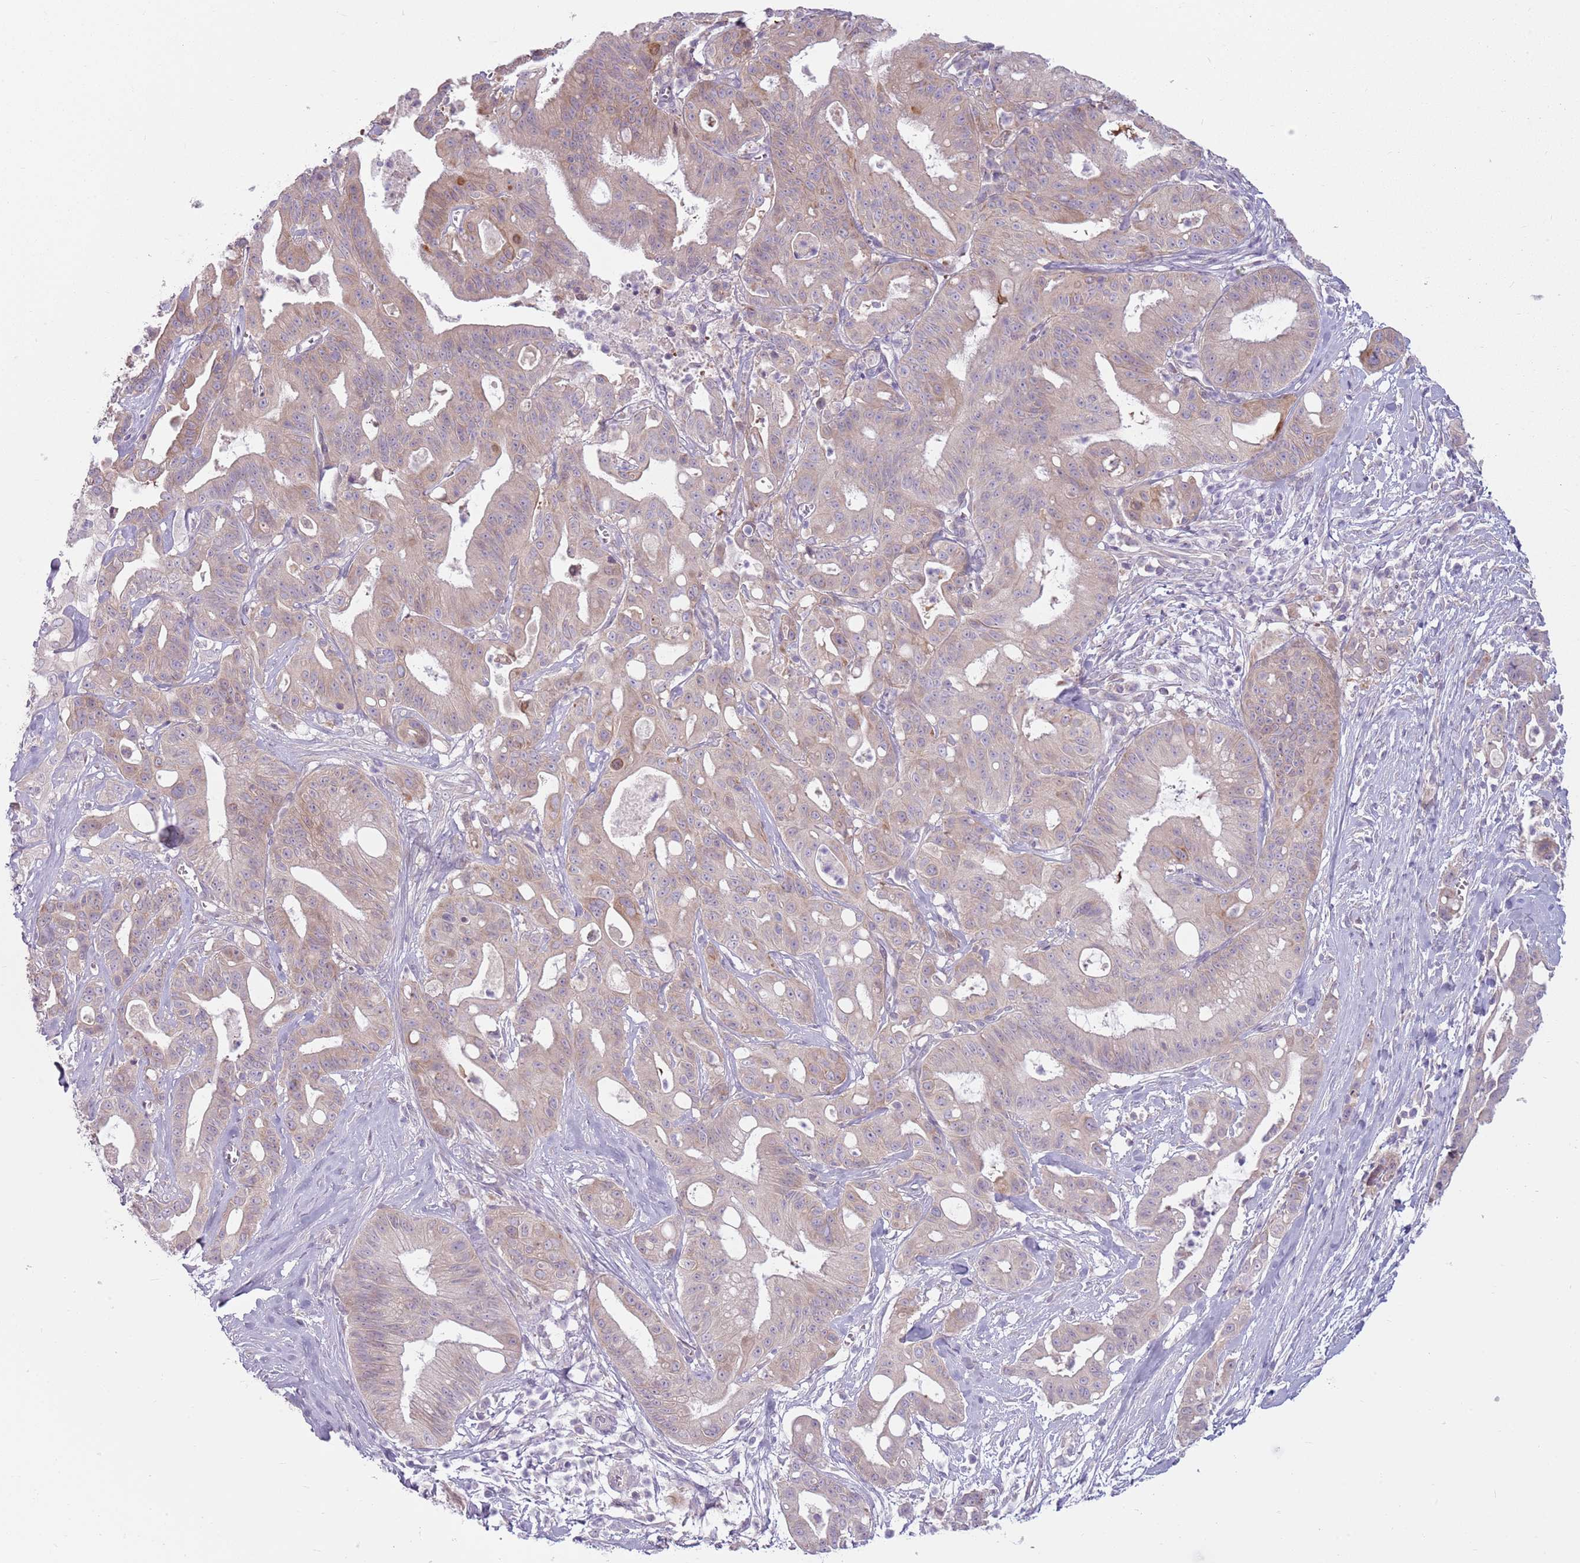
{"staining": {"intensity": "weak", "quantity": ">75%", "location": "cytoplasmic/membranous"}, "tissue": "ovarian cancer", "cell_type": "Tumor cells", "image_type": "cancer", "snomed": [{"axis": "morphology", "description": "Cystadenocarcinoma, mucinous, NOS"}, {"axis": "topography", "description": "Ovary"}], "caption": "Tumor cells demonstrate low levels of weak cytoplasmic/membranous staining in approximately >75% of cells in human ovarian cancer.", "gene": "HSPA14", "patient": {"sex": "female", "age": 70}}